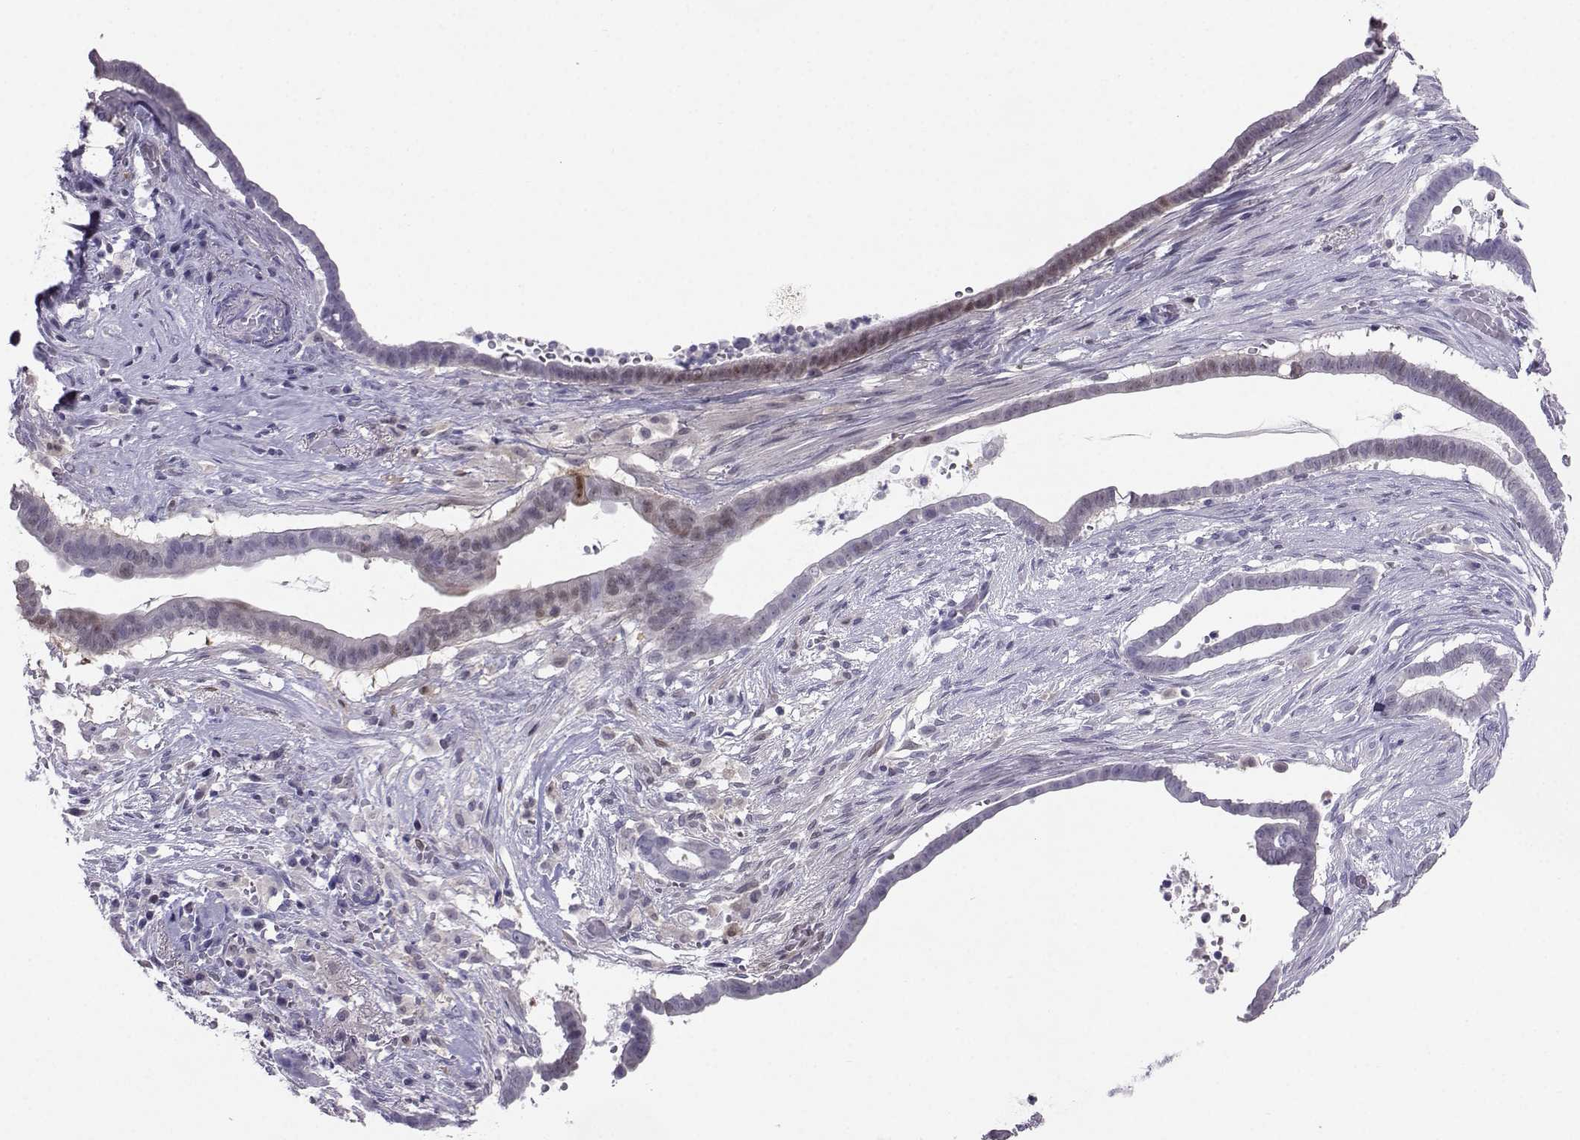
{"staining": {"intensity": "weak", "quantity": "<25%", "location": "nuclear"}, "tissue": "pancreatic cancer", "cell_type": "Tumor cells", "image_type": "cancer", "snomed": [{"axis": "morphology", "description": "Adenocarcinoma, NOS"}, {"axis": "topography", "description": "Pancreas"}], "caption": "Tumor cells show no significant positivity in adenocarcinoma (pancreatic).", "gene": "PGK1", "patient": {"sex": "male", "age": 61}}